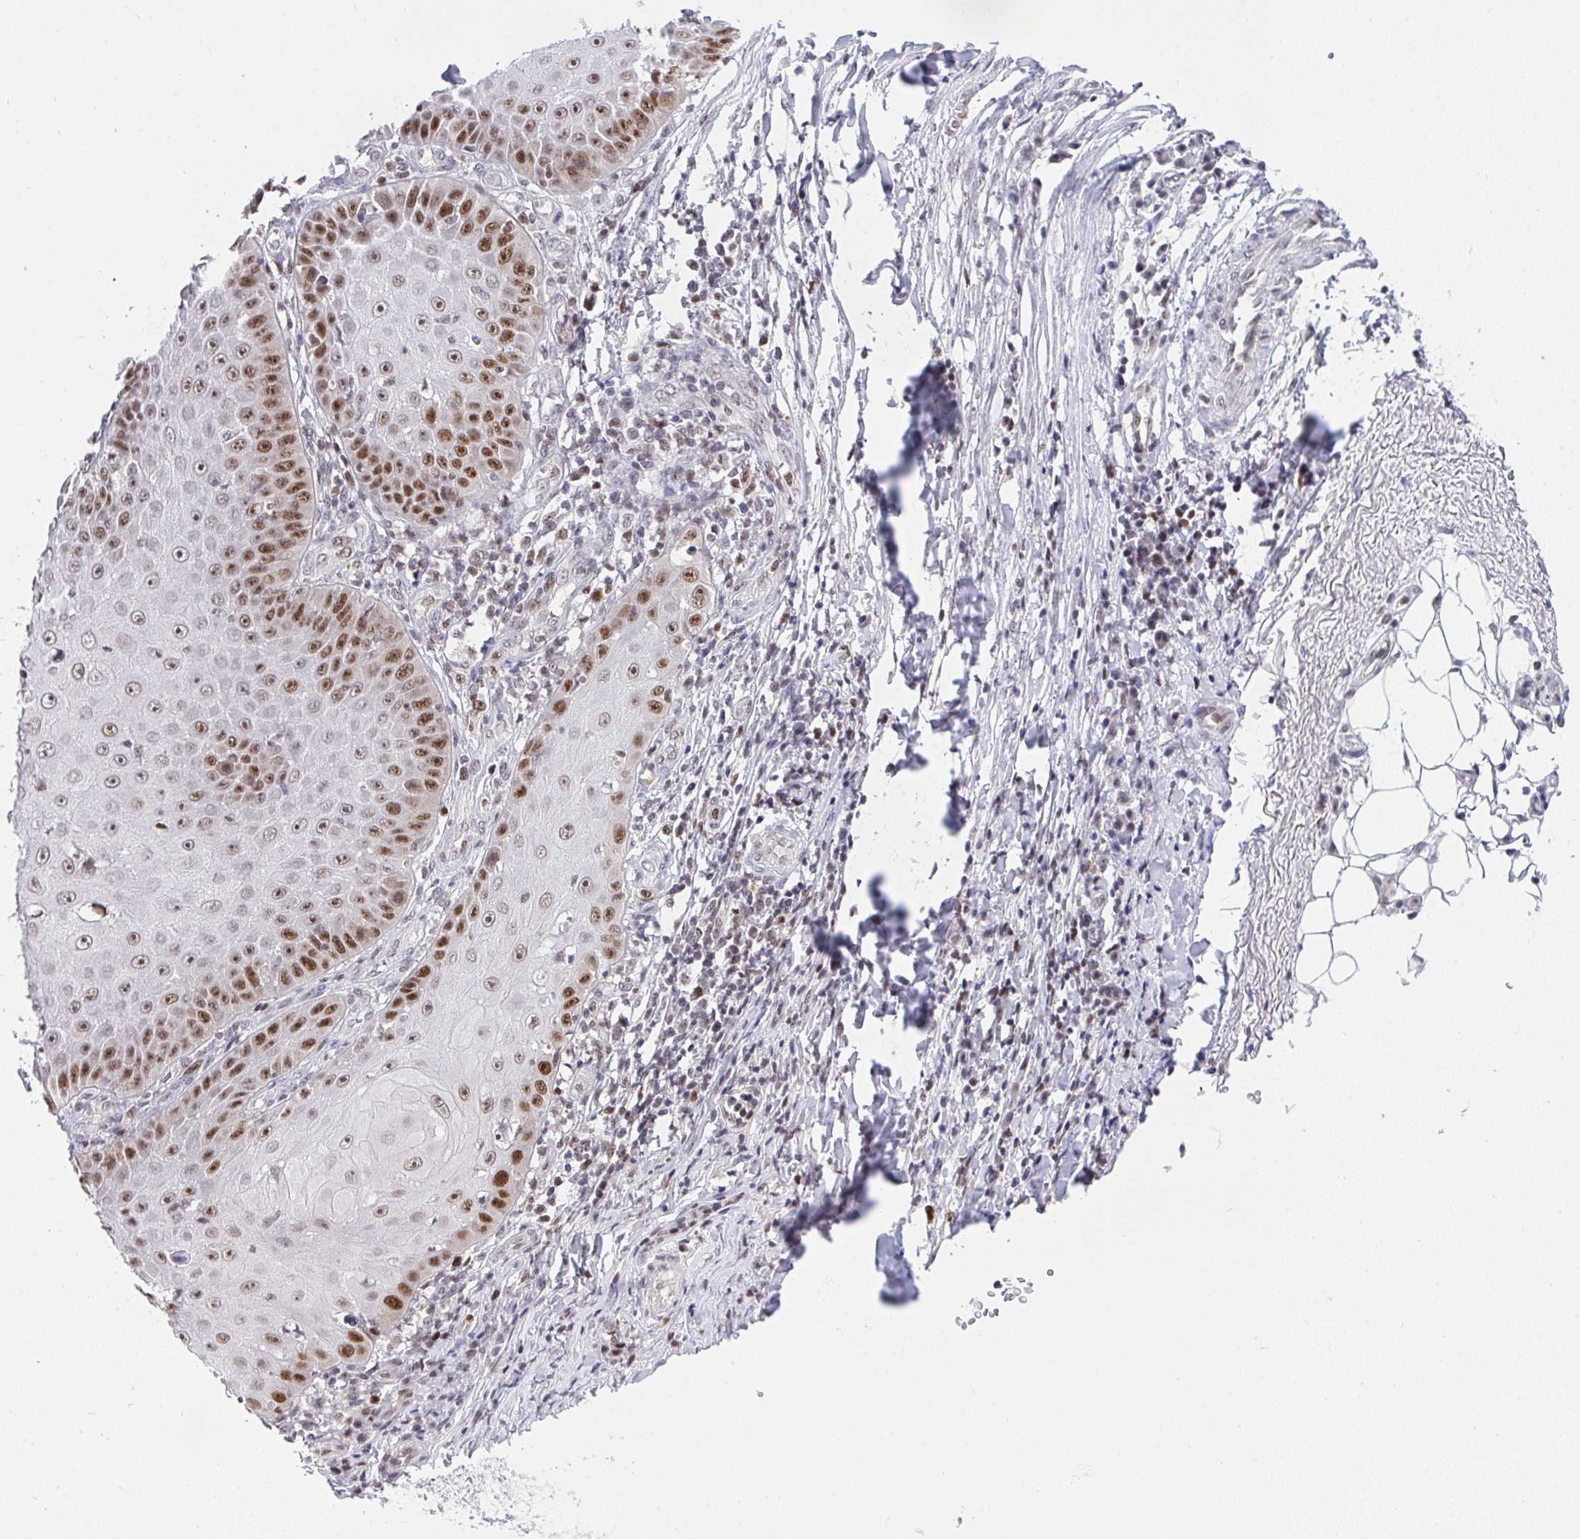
{"staining": {"intensity": "moderate", "quantity": "<25%", "location": "nuclear"}, "tissue": "skin cancer", "cell_type": "Tumor cells", "image_type": "cancer", "snomed": [{"axis": "morphology", "description": "Squamous cell carcinoma, NOS"}, {"axis": "topography", "description": "Skin"}], "caption": "Immunohistochemistry (IHC) of human skin squamous cell carcinoma displays low levels of moderate nuclear positivity in approximately <25% of tumor cells. The staining is performed using DAB (3,3'-diaminobenzidine) brown chromogen to label protein expression. The nuclei are counter-stained blue using hematoxylin.", "gene": "RFC4", "patient": {"sex": "male", "age": 70}}